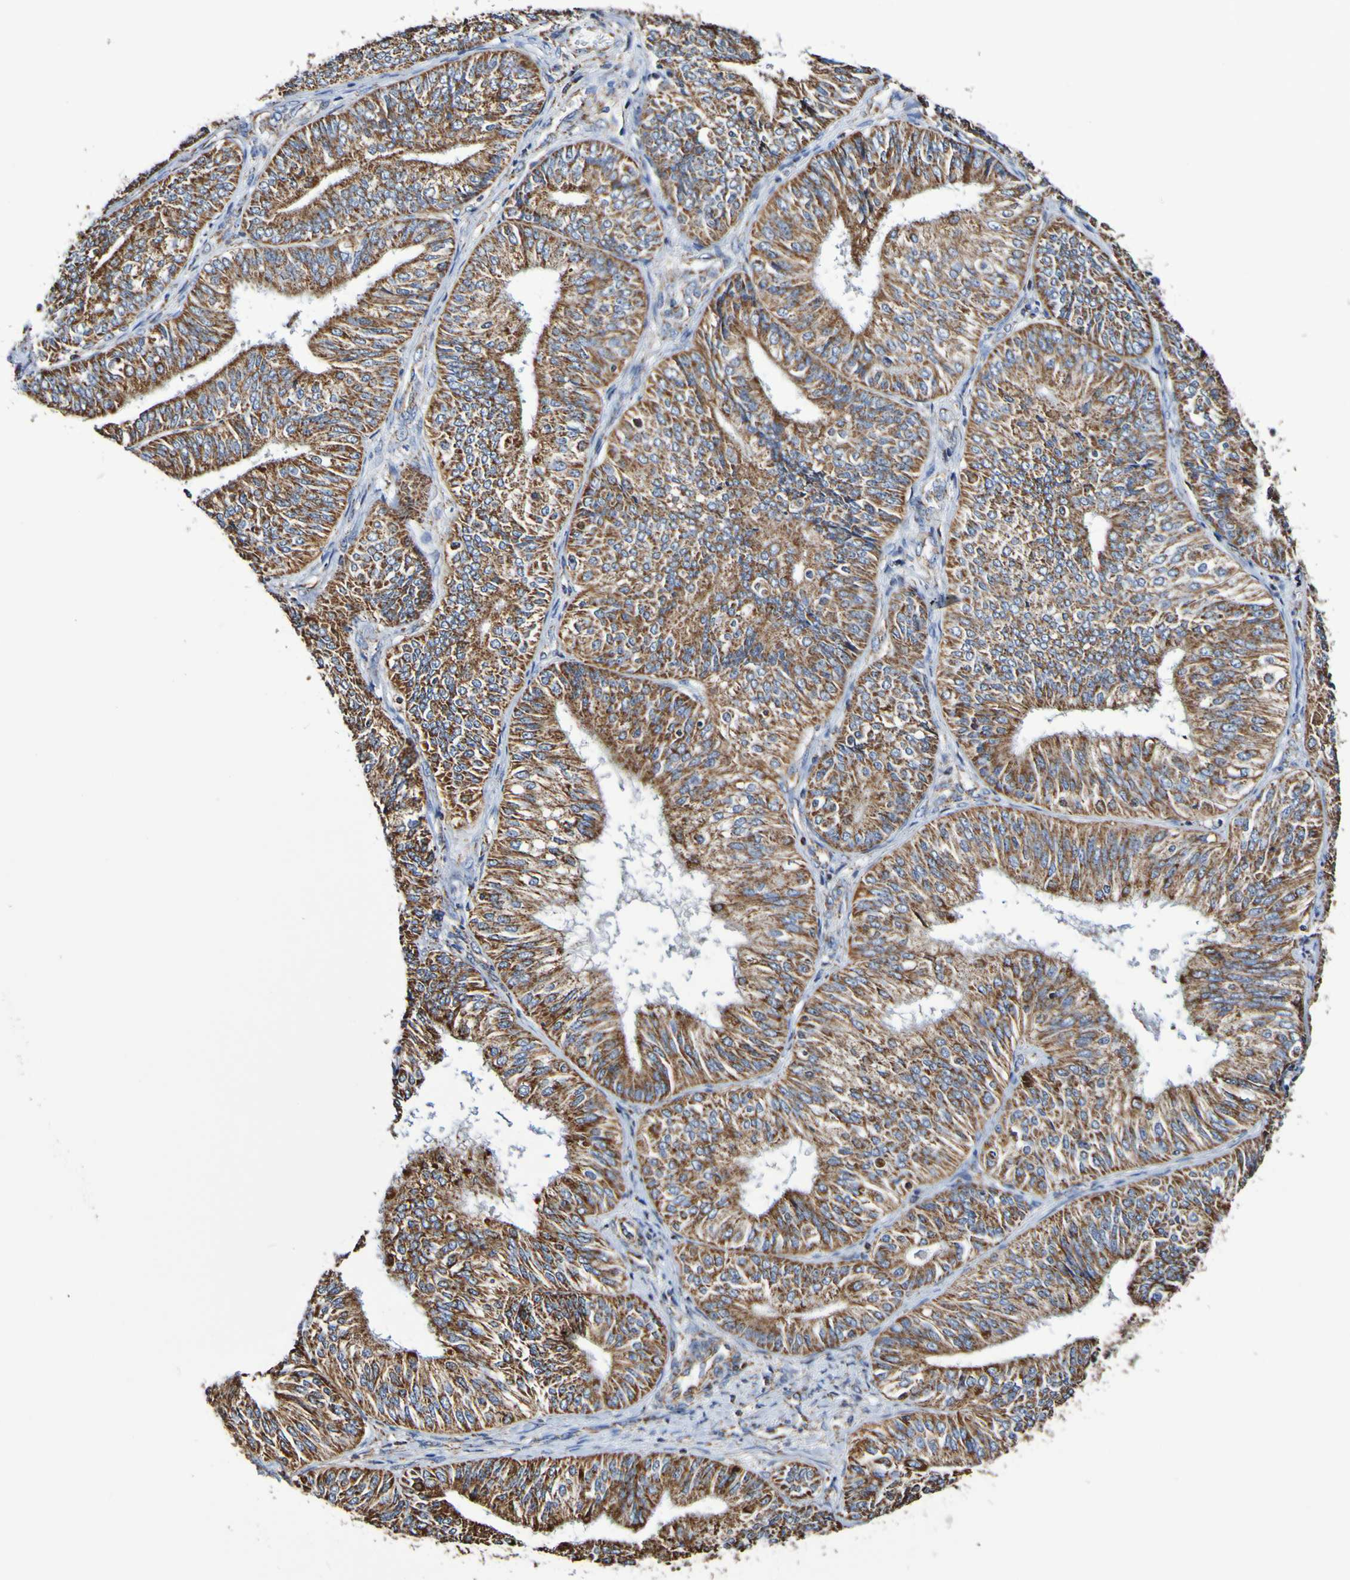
{"staining": {"intensity": "strong", "quantity": ">75%", "location": "cytoplasmic/membranous"}, "tissue": "endometrial cancer", "cell_type": "Tumor cells", "image_type": "cancer", "snomed": [{"axis": "morphology", "description": "Adenocarcinoma, NOS"}, {"axis": "topography", "description": "Endometrium"}], "caption": "Protein staining reveals strong cytoplasmic/membranous staining in approximately >75% of tumor cells in endometrial cancer (adenocarcinoma).", "gene": "IL18R1", "patient": {"sex": "female", "age": 58}}